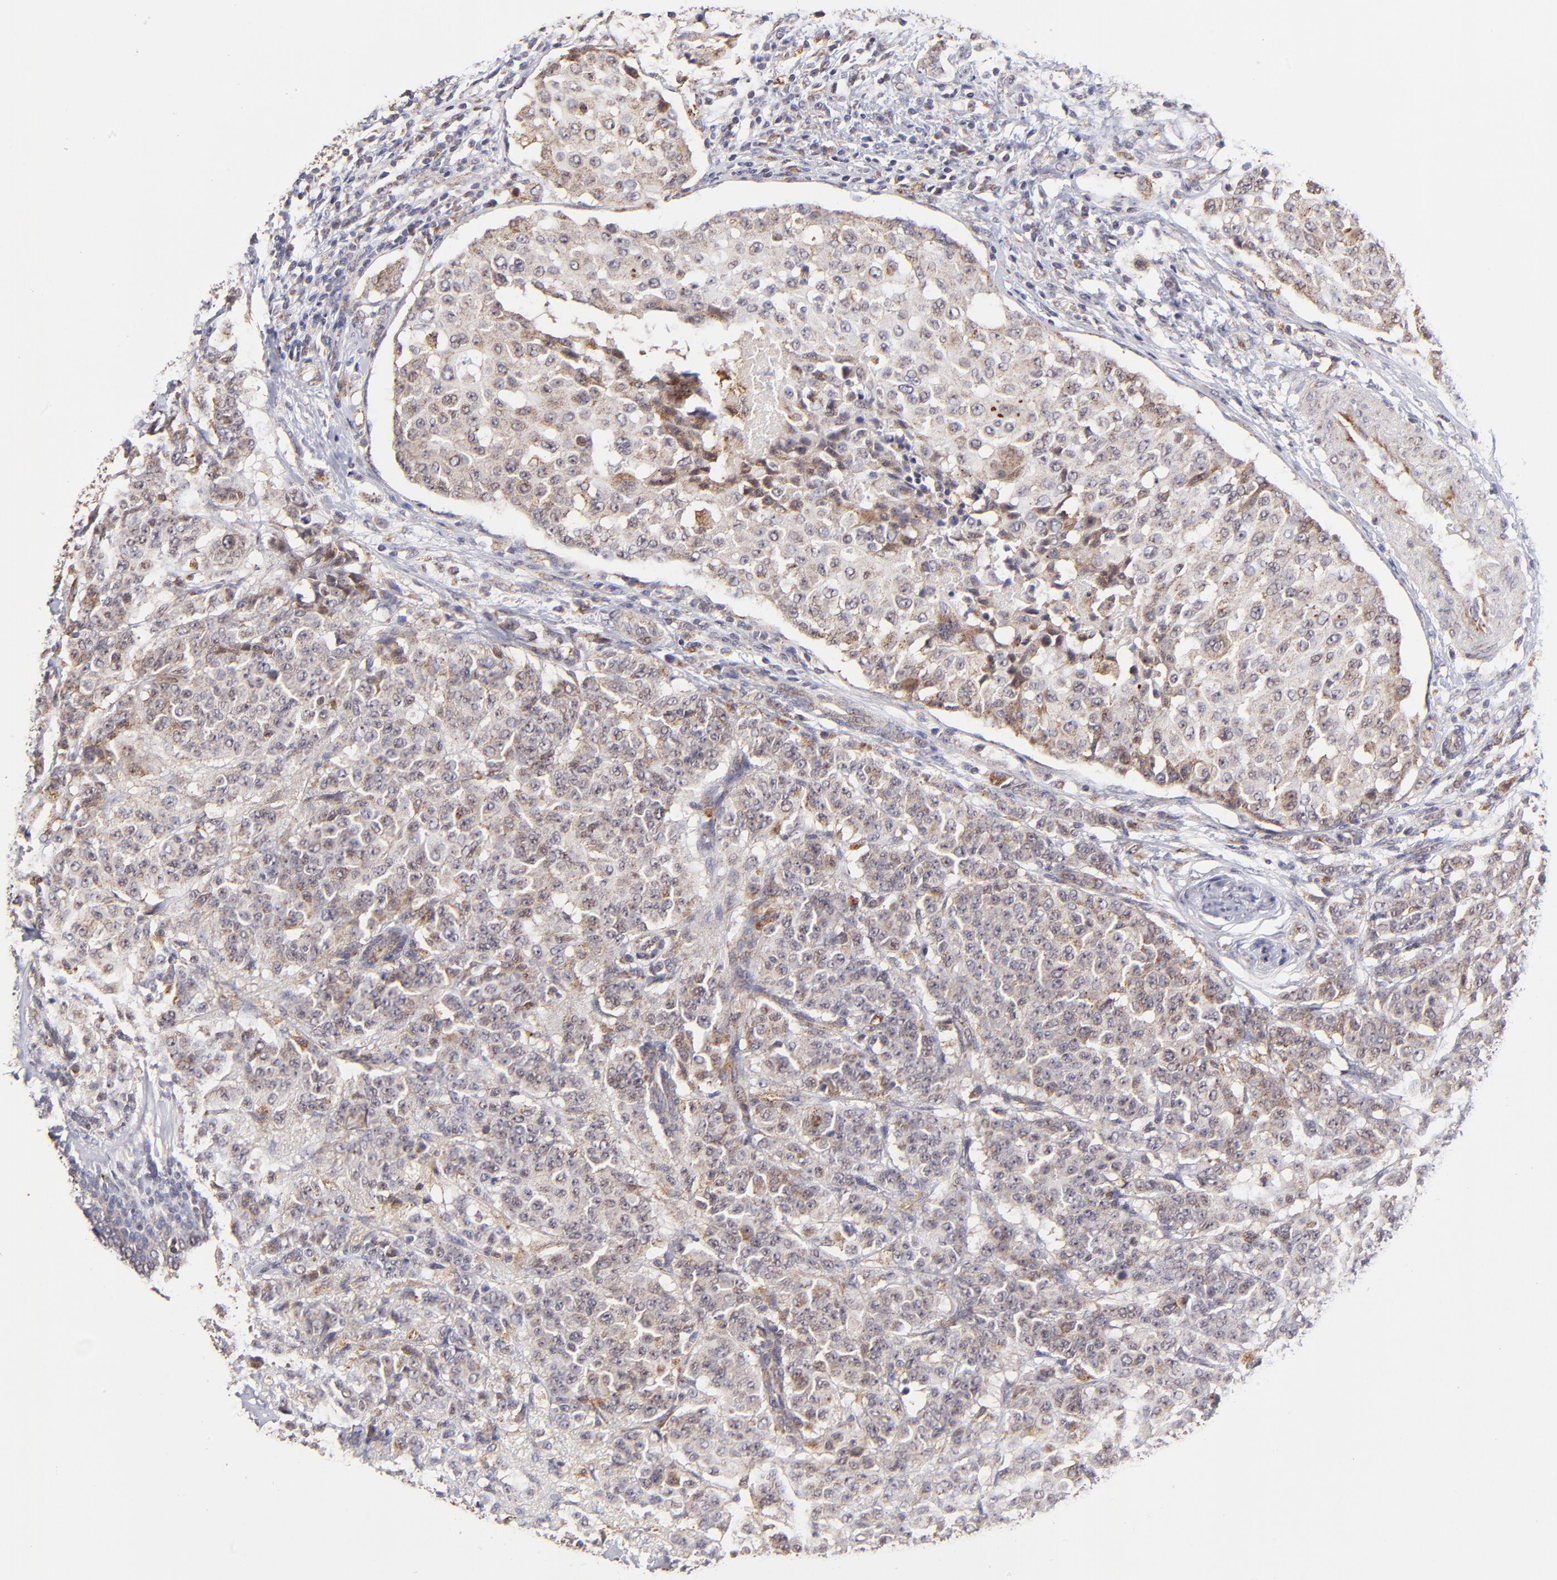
{"staining": {"intensity": "weak", "quantity": ">75%", "location": "cytoplasmic/membranous"}, "tissue": "breast cancer", "cell_type": "Tumor cells", "image_type": "cancer", "snomed": [{"axis": "morphology", "description": "Duct carcinoma"}, {"axis": "topography", "description": "Breast"}], "caption": "Weak cytoplasmic/membranous positivity for a protein is identified in about >75% of tumor cells of breast invasive ductal carcinoma using IHC.", "gene": "MAP2K7", "patient": {"sex": "female", "age": 40}}